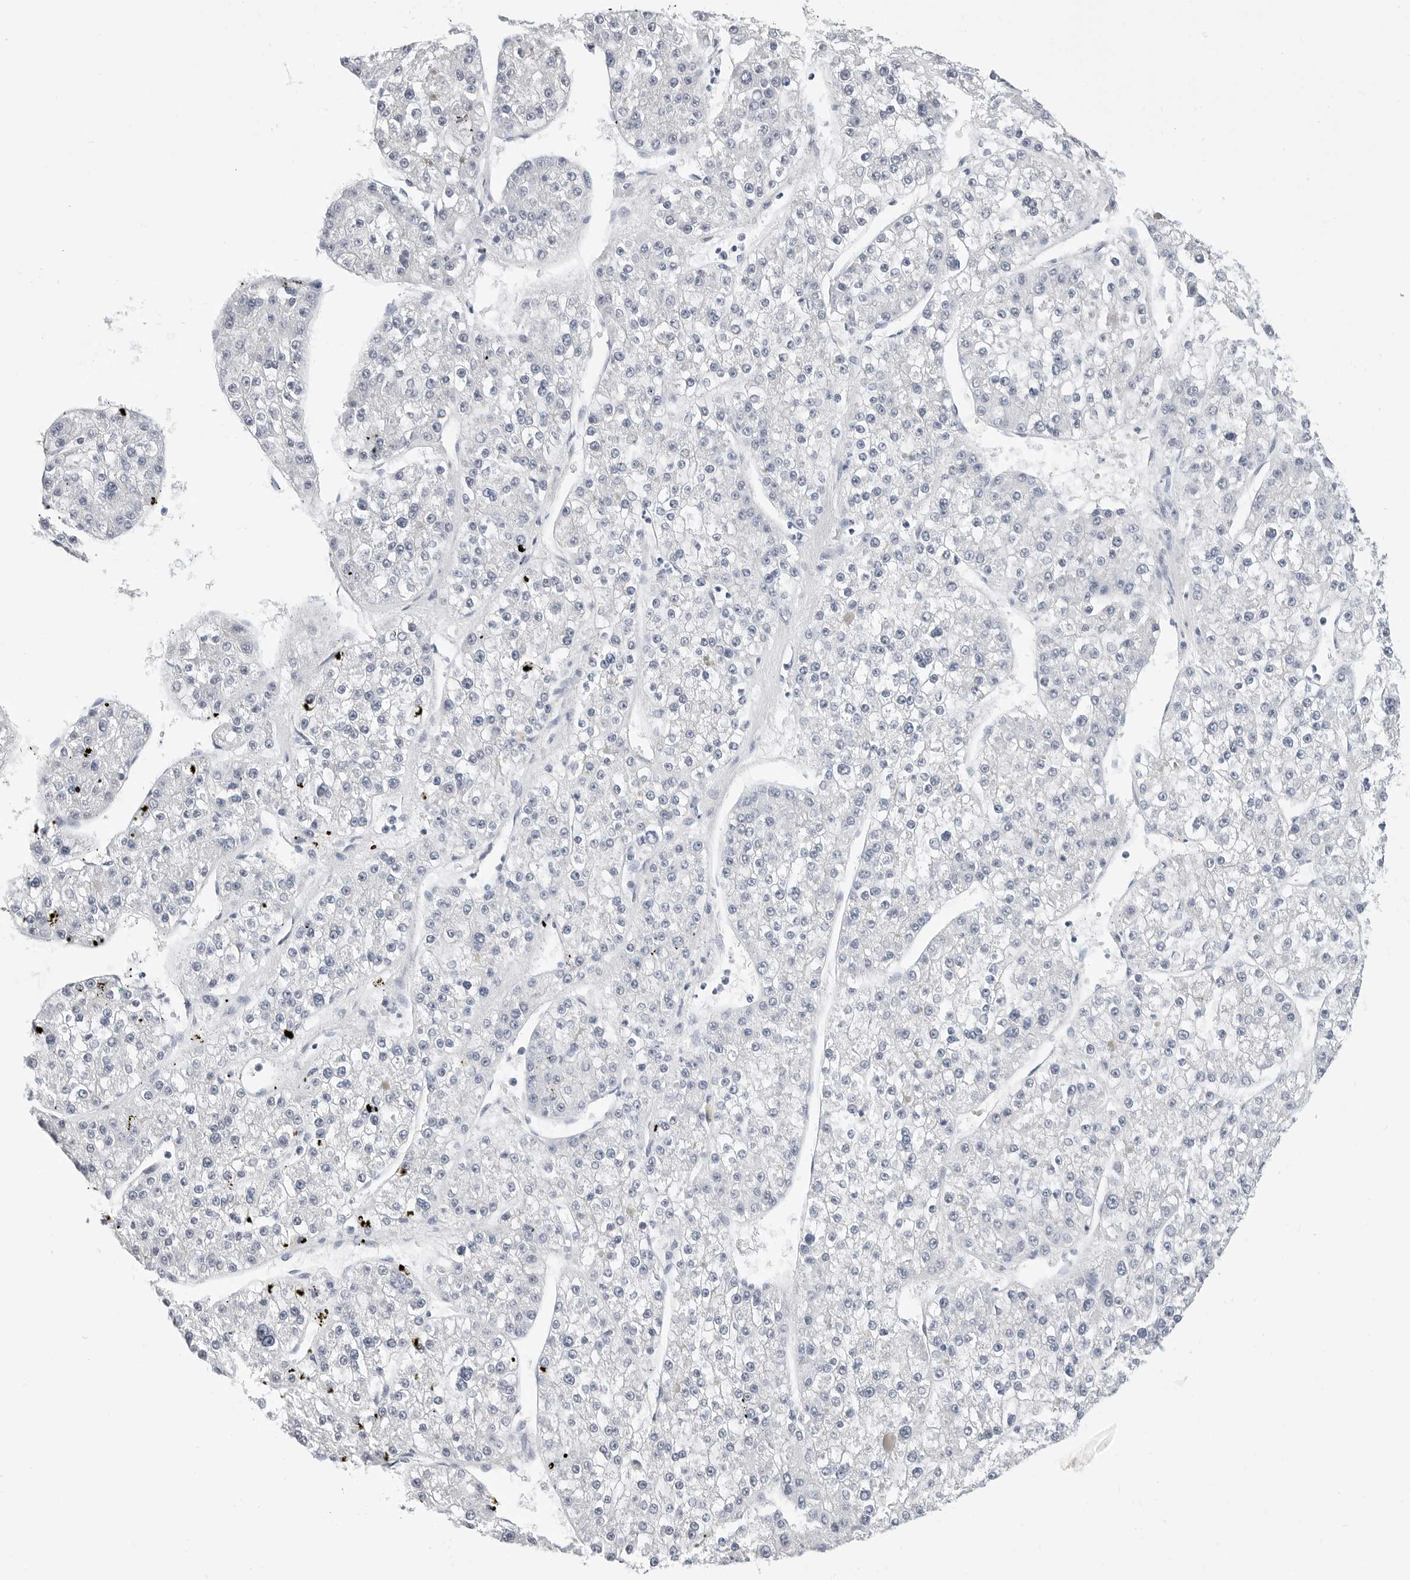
{"staining": {"intensity": "negative", "quantity": "none", "location": "none"}, "tissue": "liver cancer", "cell_type": "Tumor cells", "image_type": "cancer", "snomed": [{"axis": "morphology", "description": "Carcinoma, Hepatocellular, NOS"}, {"axis": "topography", "description": "Liver"}], "caption": "This is an immunohistochemistry photomicrograph of human liver hepatocellular carcinoma. There is no positivity in tumor cells.", "gene": "PLN", "patient": {"sex": "female", "age": 73}}